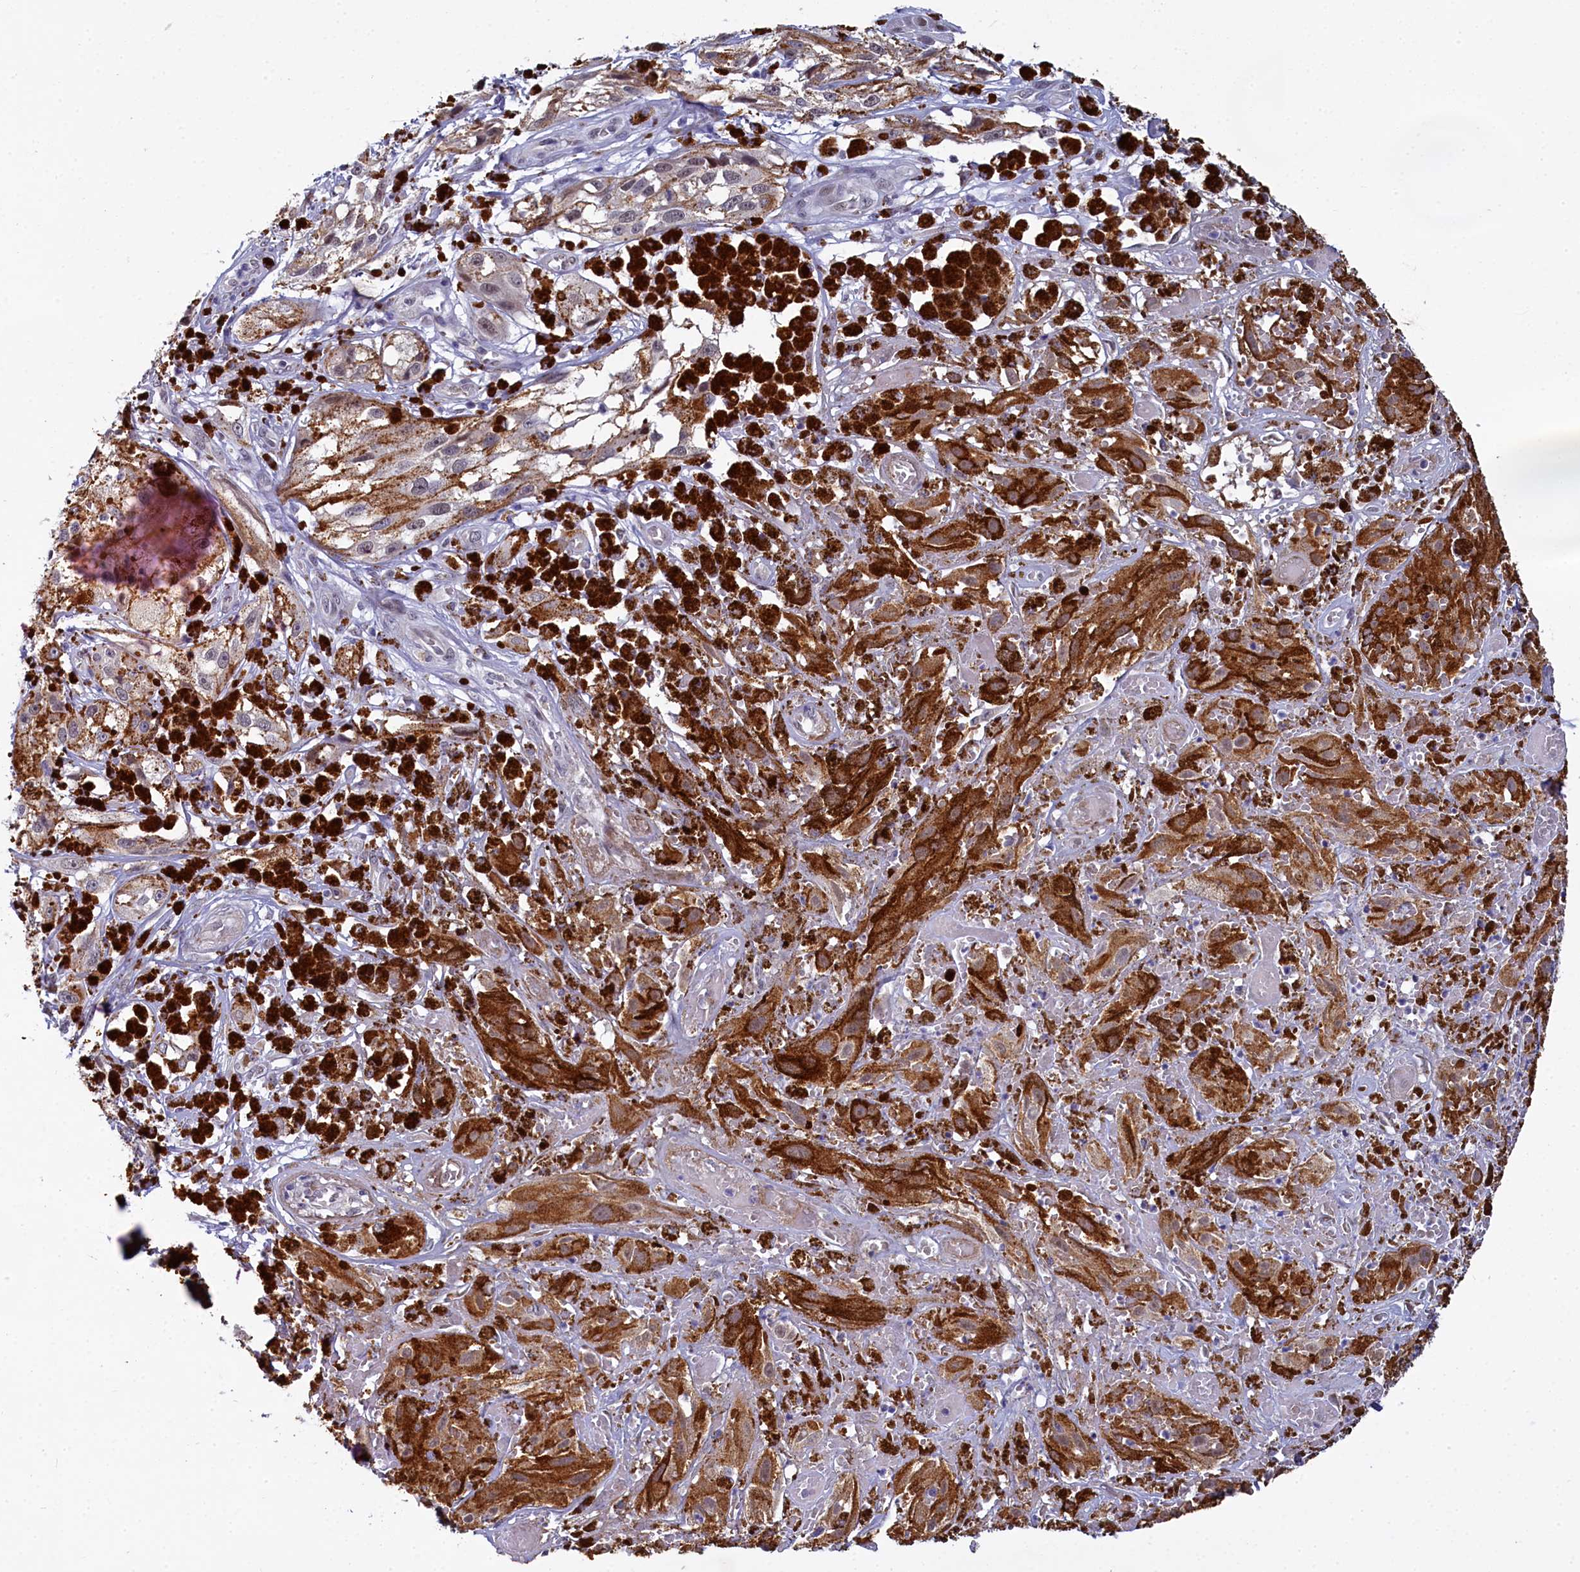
{"staining": {"intensity": "weak", "quantity": "25%-75%", "location": "cytoplasmic/membranous"}, "tissue": "melanoma", "cell_type": "Tumor cells", "image_type": "cancer", "snomed": [{"axis": "morphology", "description": "Malignant melanoma, NOS"}, {"axis": "topography", "description": "Skin"}], "caption": "Immunohistochemical staining of human melanoma displays low levels of weak cytoplasmic/membranous expression in approximately 25%-75% of tumor cells. The staining was performed using DAB to visualize the protein expression in brown, while the nuclei were stained in blue with hematoxylin (Magnification: 20x).", "gene": "PPHLN1", "patient": {"sex": "male", "age": 88}}